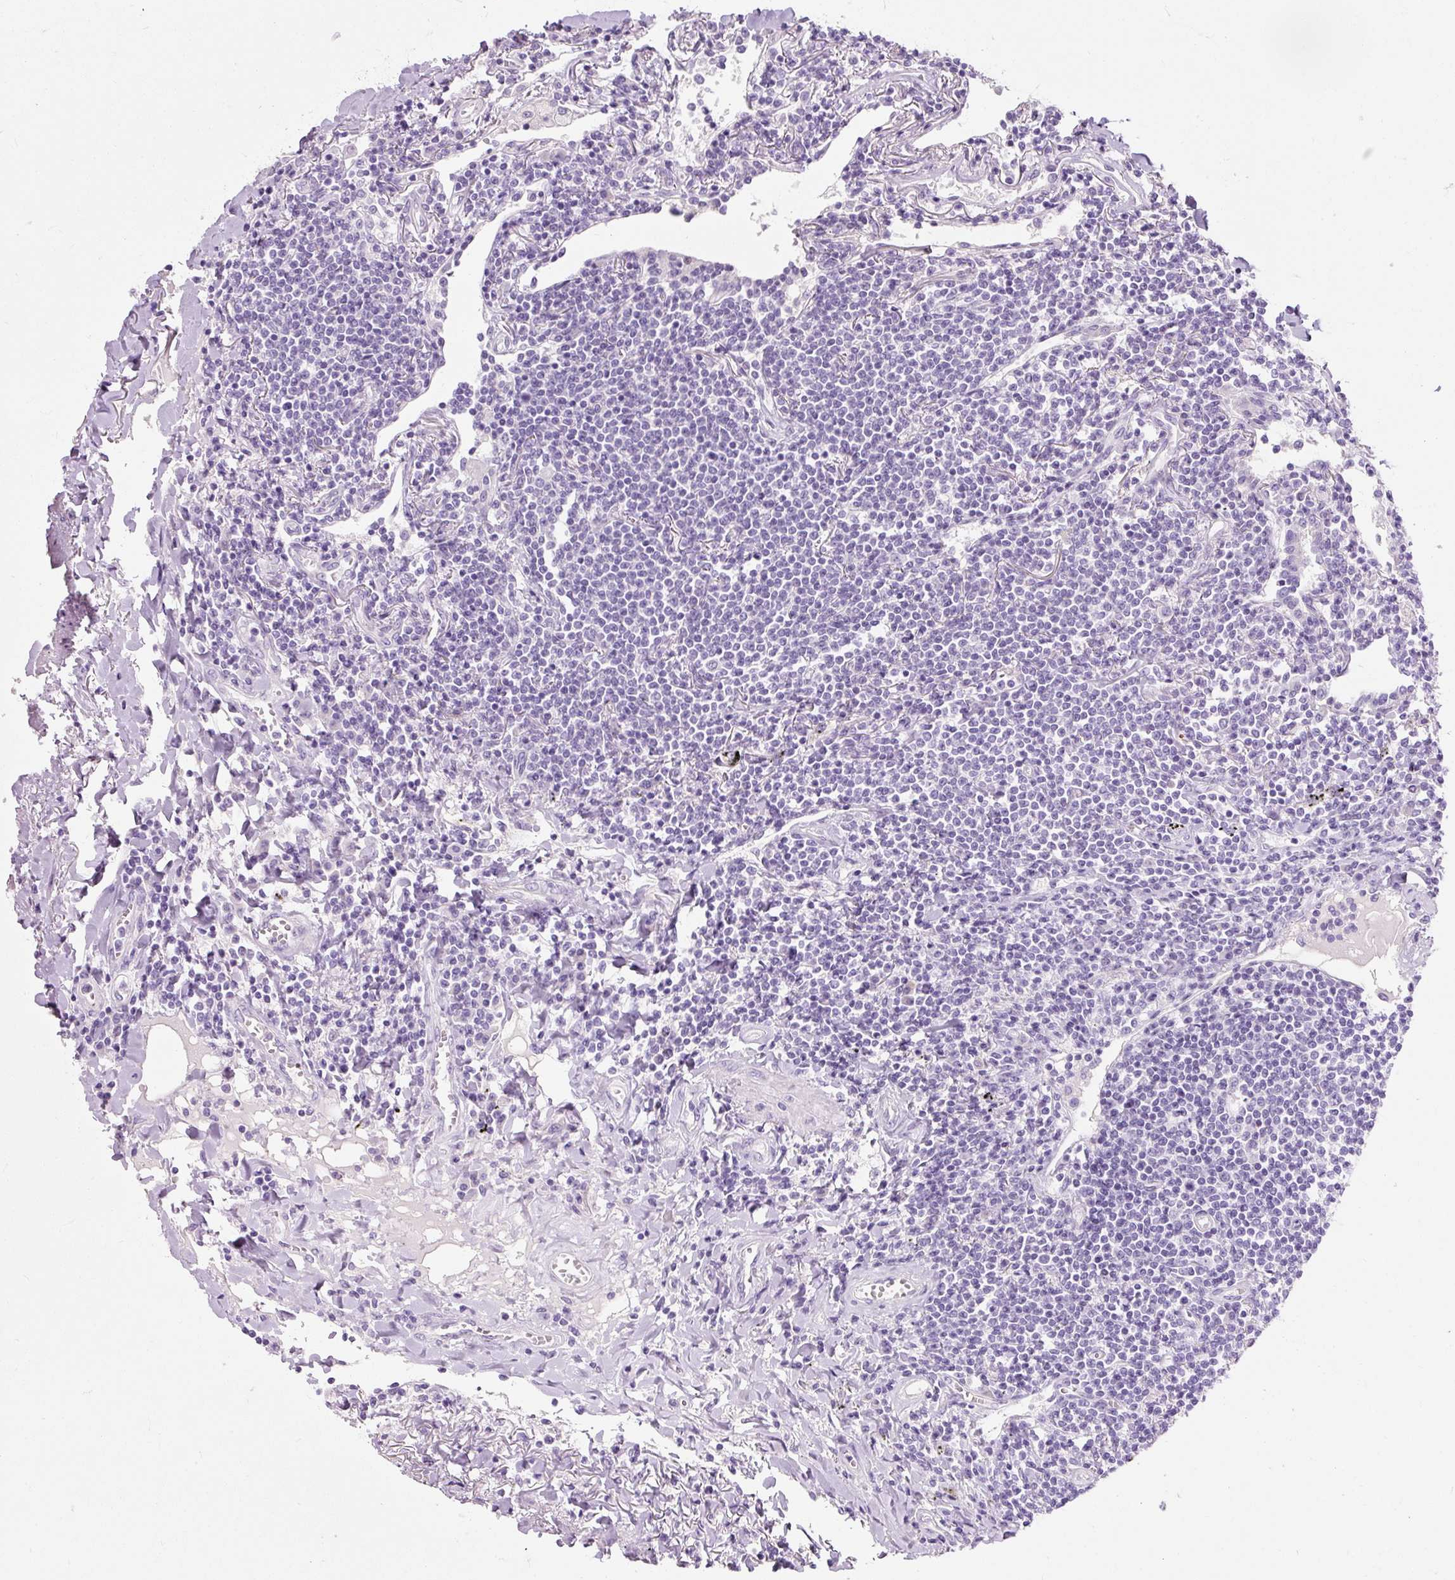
{"staining": {"intensity": "negative", "quantity": "none", "location": "none"}, "tissue": "lymphoma", "cell_type": "Tumor cells", "image_type": "cancer", "snomed": [{"axis": "morphology", "description": "Malignant lymphoma, non-Hodgkin's type, Low grade"}, {"axis": "topography", "description": "Lung"}], "caption": "Human lymphoma stained for a protein using immunohistochemistry reveals no staining in tumor cells.", "gene": "TMEM213", "patient": {"sex": "female", "age": 71}}